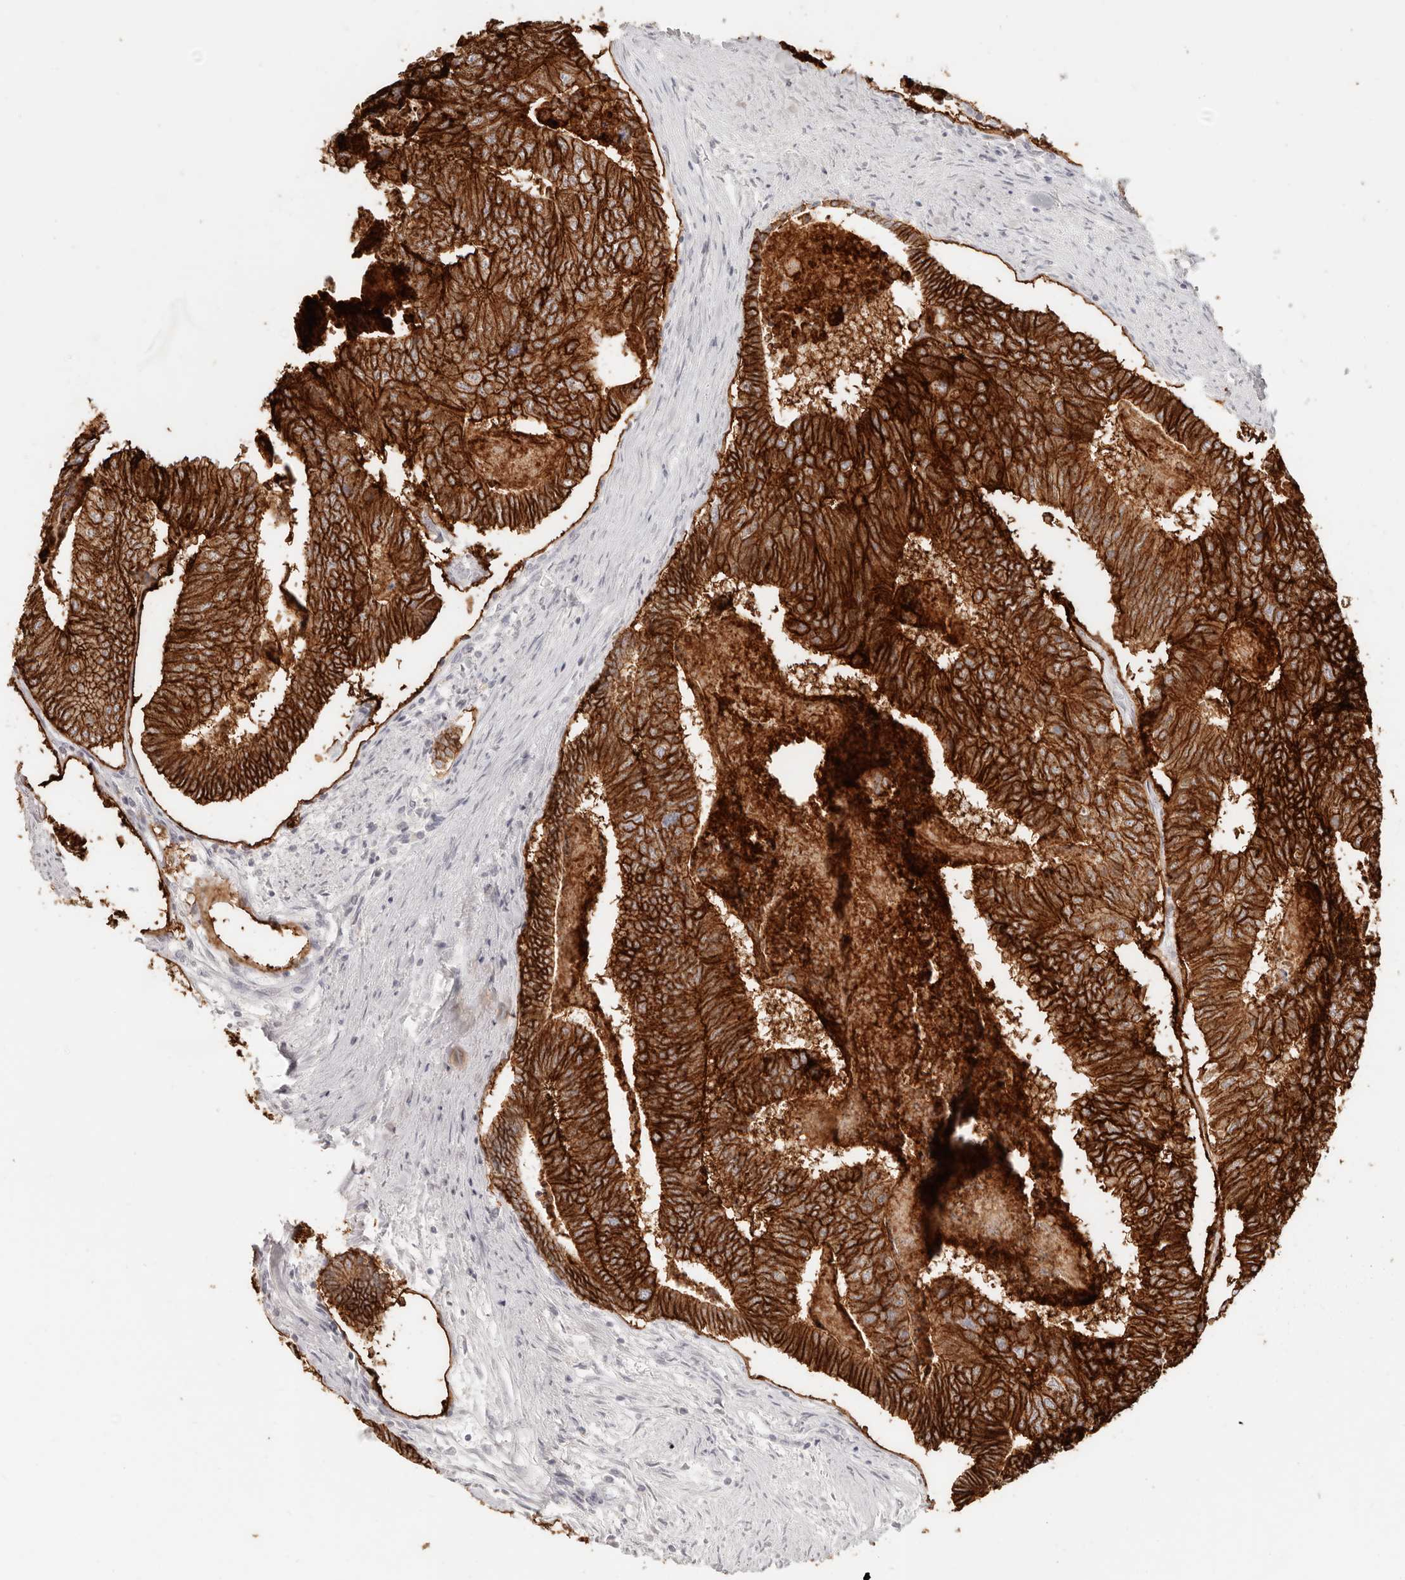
{"staining": {"intensity": "strong", "quantity": ">75%", "location": "cytoplasmic/membranous"}, "tissue": "colorectal cancer", "cell_type": "Tumor cells", "image_type": "cancer", "snomed": [{"axis": "morphology", "description": "Adenocarcinoma, NOS"}, {"axis": "topography", "description": "Colon"}], "caption": "This is a photomicrograph of immunohistochemistry (IHC) staining of colorectal adenocarcinoma, which shows strong staining in the cytoplasmic/membranous of tumor cells.", "gene": "EPCAM", "patient": {"sex": "female", "age": 67}}